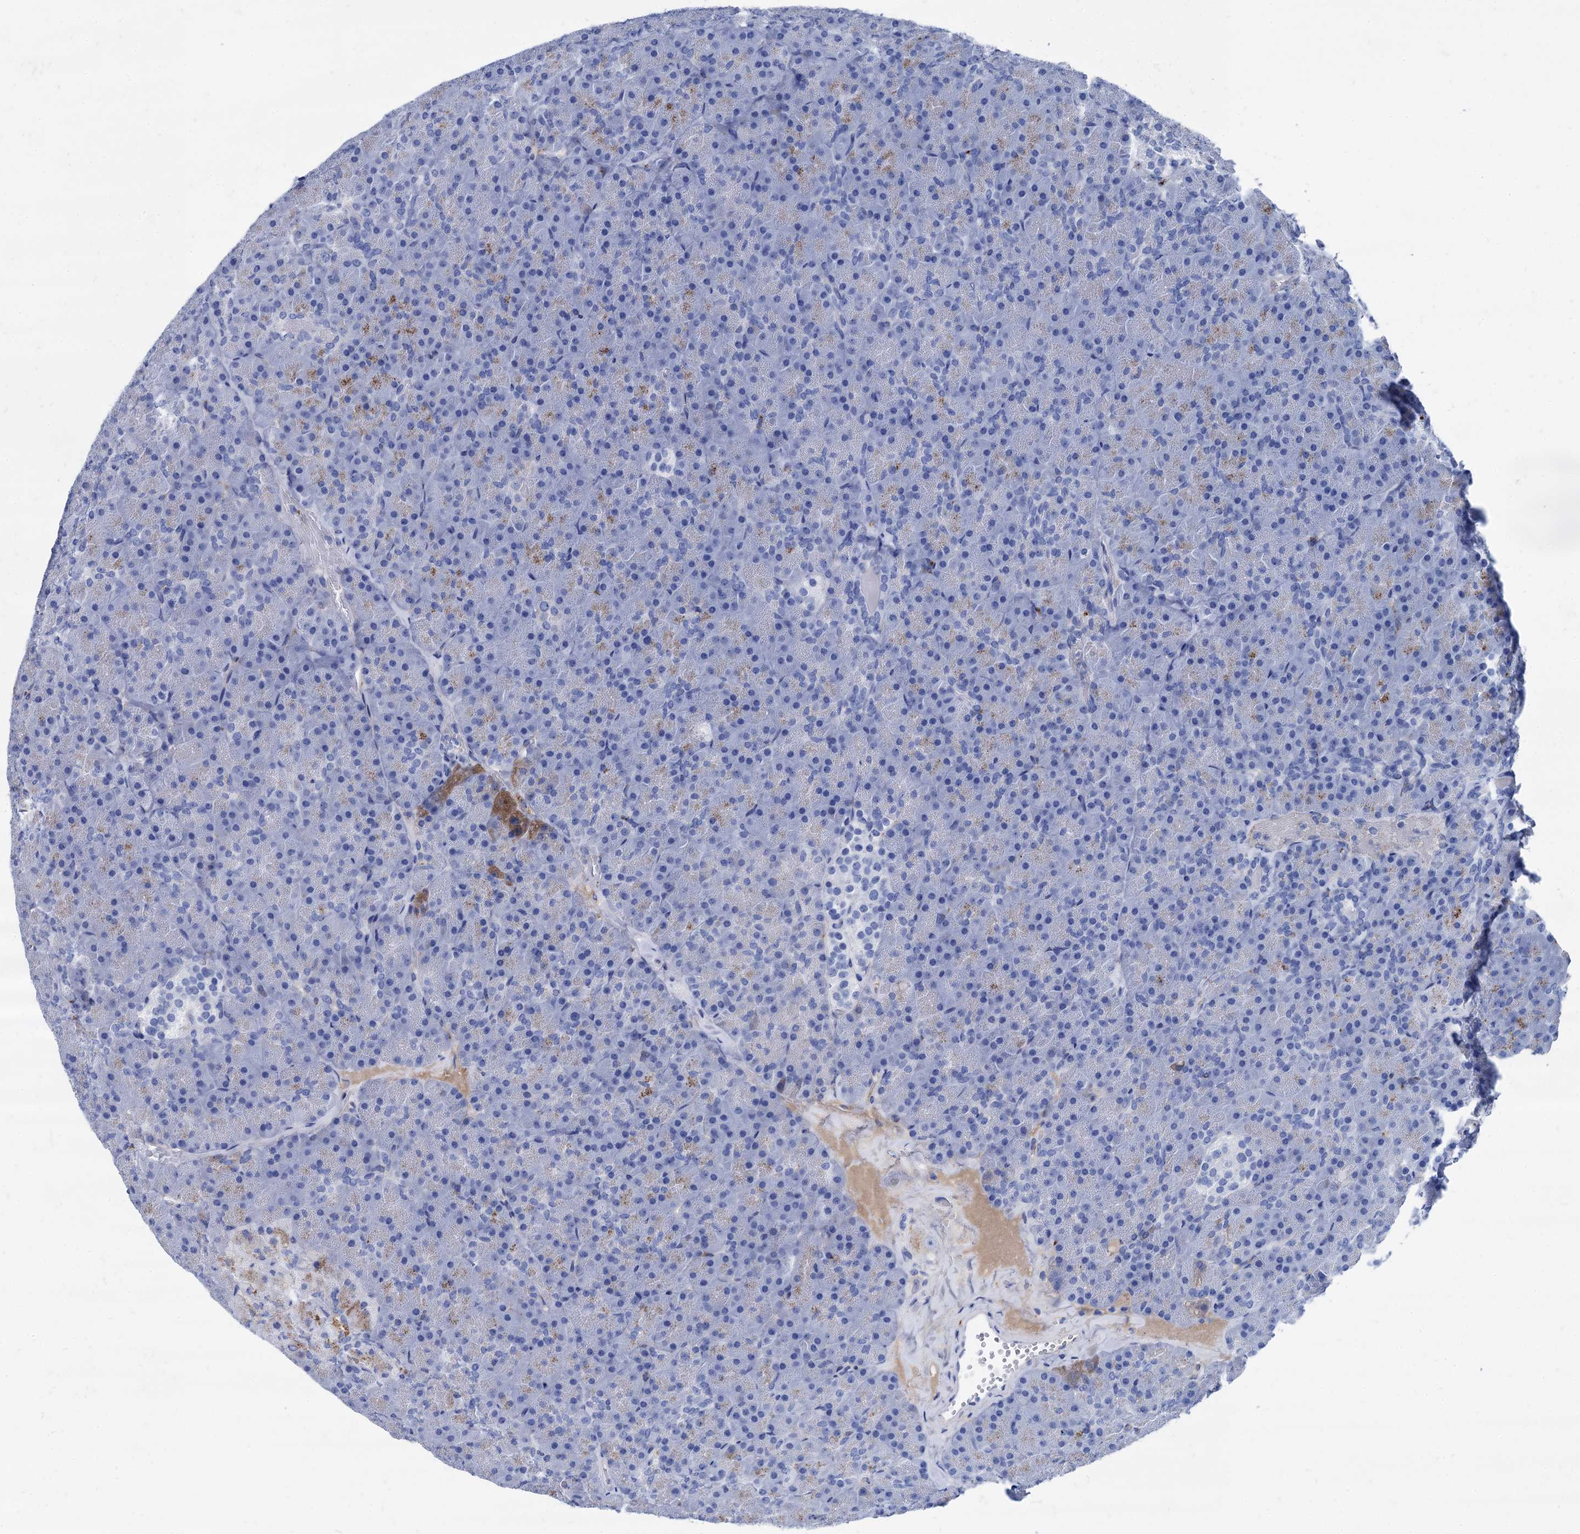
{"staining": {"intensity": "weak", "quantity": "<25%", "location": "cytoplasmic/membranous"}, "tissue": "pancreas", "cell_type": "Exocrine glandular cells", "image_type": "normal", "snomed": [{"axis": "morphology", "description": "Normal tissue, NOS"}, {"axis": "topography", "description": "Pancreas"}], "caption": "This histopathology image is of benign pancreas stained with IHC to label a protein in brown with the nuclei are counter-stained blue. There is no staining in exocrine glandular cells.", "gene": "APOD", "patient": {"sex": "male", "age": 36}}